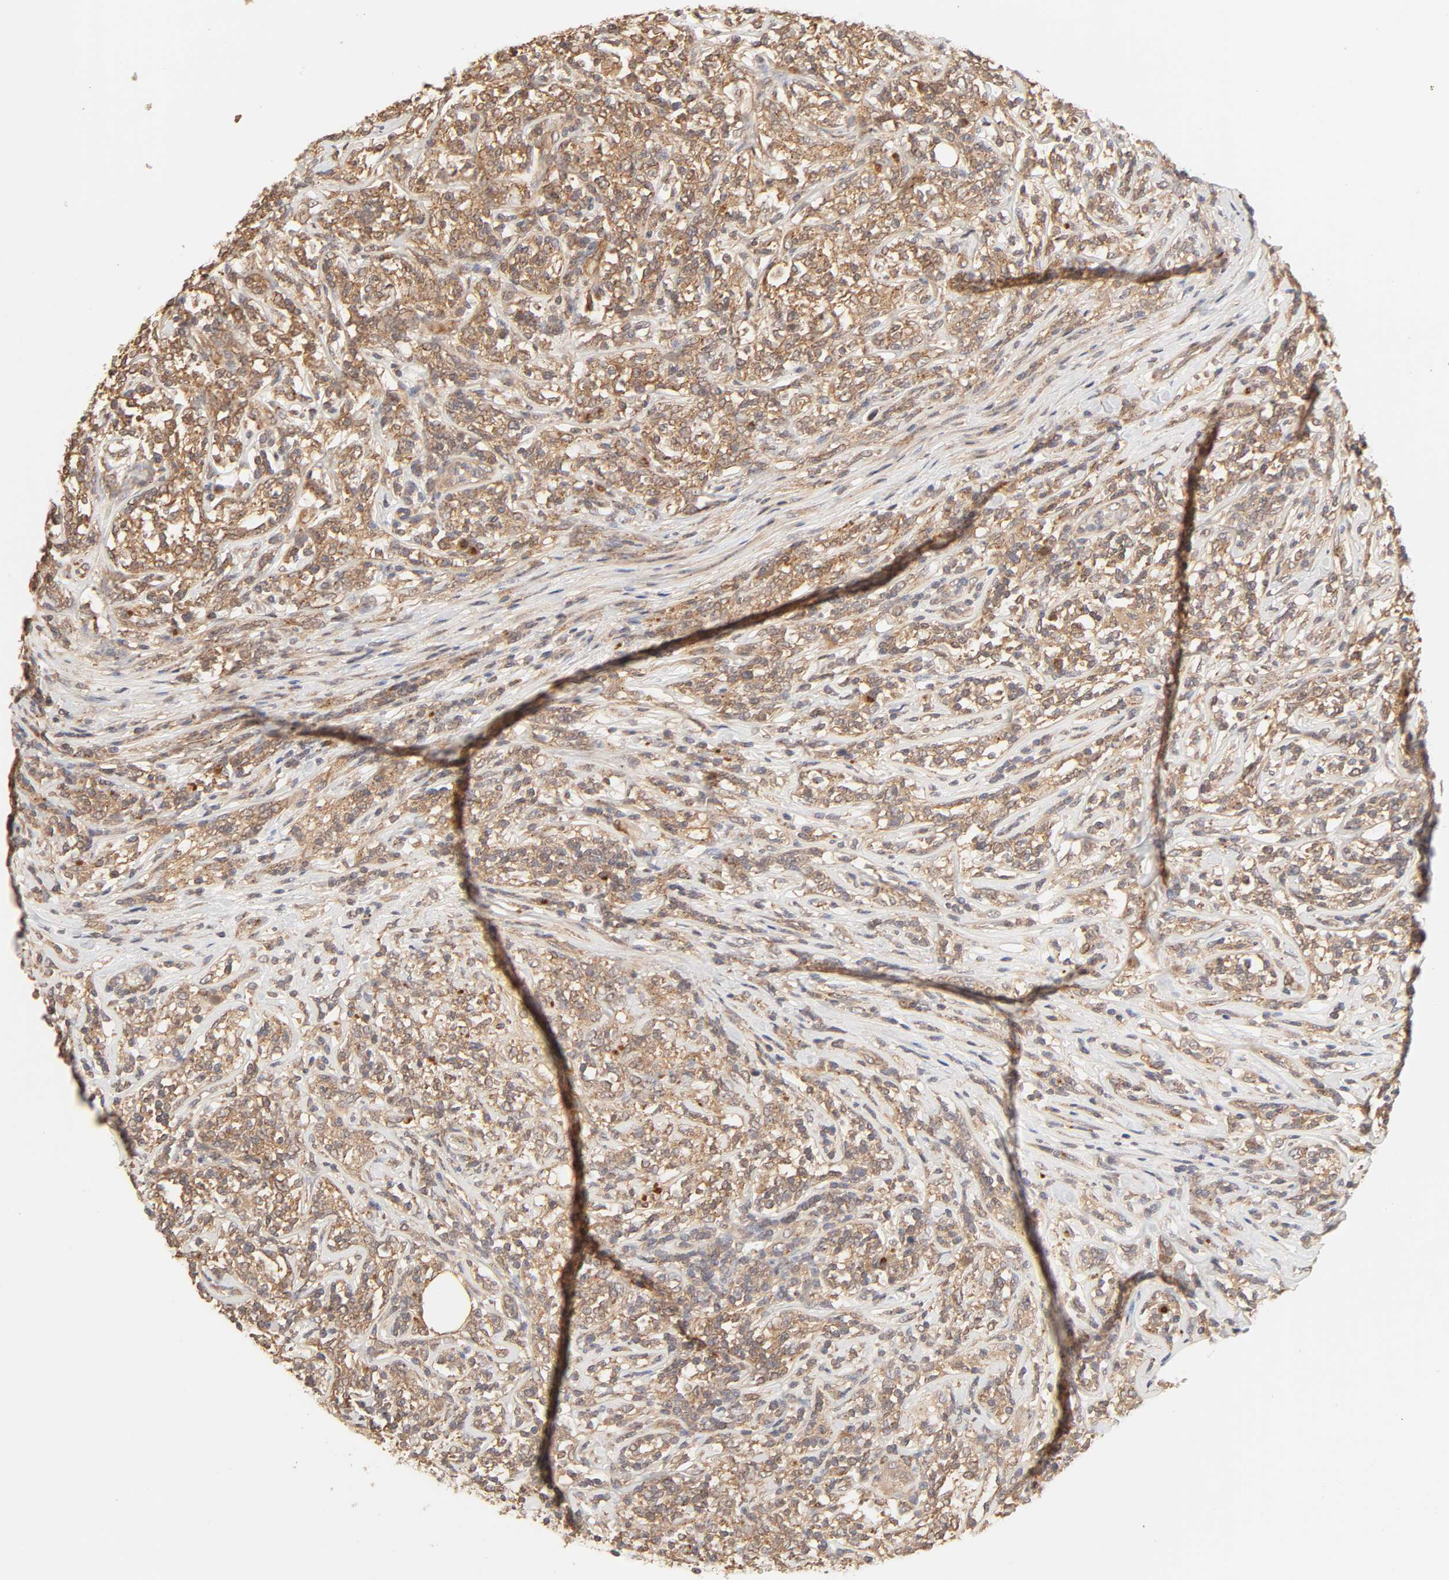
{"staining": {"intensity": "moderate", "quantity": ">75%", "location": "cytoplasmic/membranous"}, "tissue": "lymphoma", "cell_type": "Tumor cells", "image_type": "cancer", "snomed": [{"axis": "morphology", "description": "Malignant lymphoma, non-Hodgkin's type, High grade"}, {"axis": "topography", "description": "Lymph node"}], "caption": "Immunohistochemistry image of high-grade malignant lymphoma, non-Hodgkin's type stained for a protein (brown), which demonstrates medium levels of moderate cytoplasmic/membranous staining in approximately >75% of tumor cells.", "gene": "EPS8", "patient": {"sex": "female", "age": 84}}